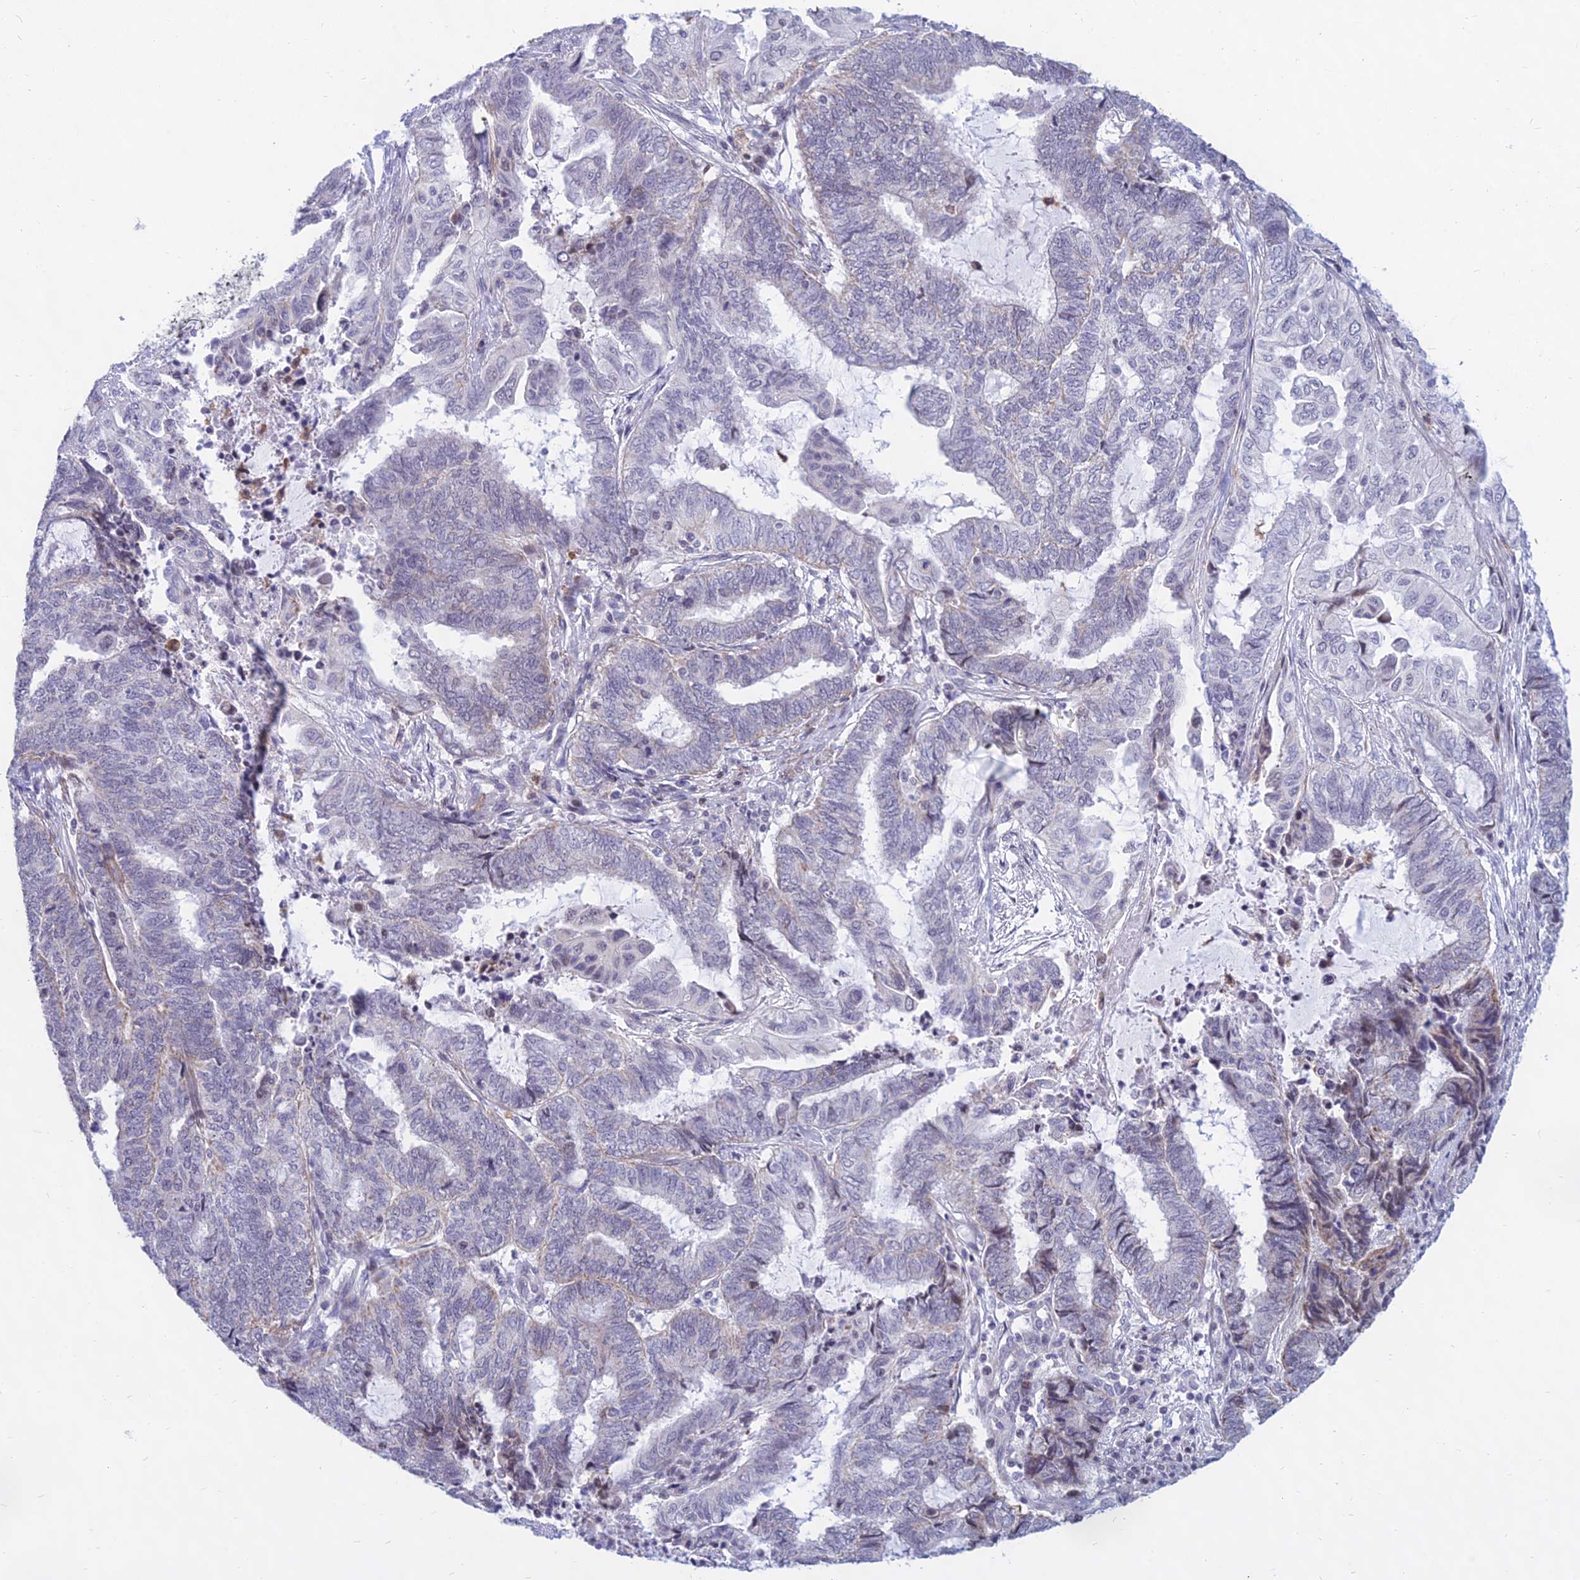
{"staining": {"intensity": "negative", "quantity": "none", "location": "none"}, "tissue": "endometrial cancer", "cell_type": "Tumor cells", "image_type": "cancer", "snomed": [{"axis": "morphology", "description": "Adenocarcinoma, NOS"}, {"axis": "topography", "description": "Uterus"}, {"axis": "topography", "description": "Endometrium"}], "caption": "Image shows no significant protein staining in tumor cells of endometrial adenocarcinoma.", "gene": "KRR1", "patient": {"sex": "female", "age": 70}}